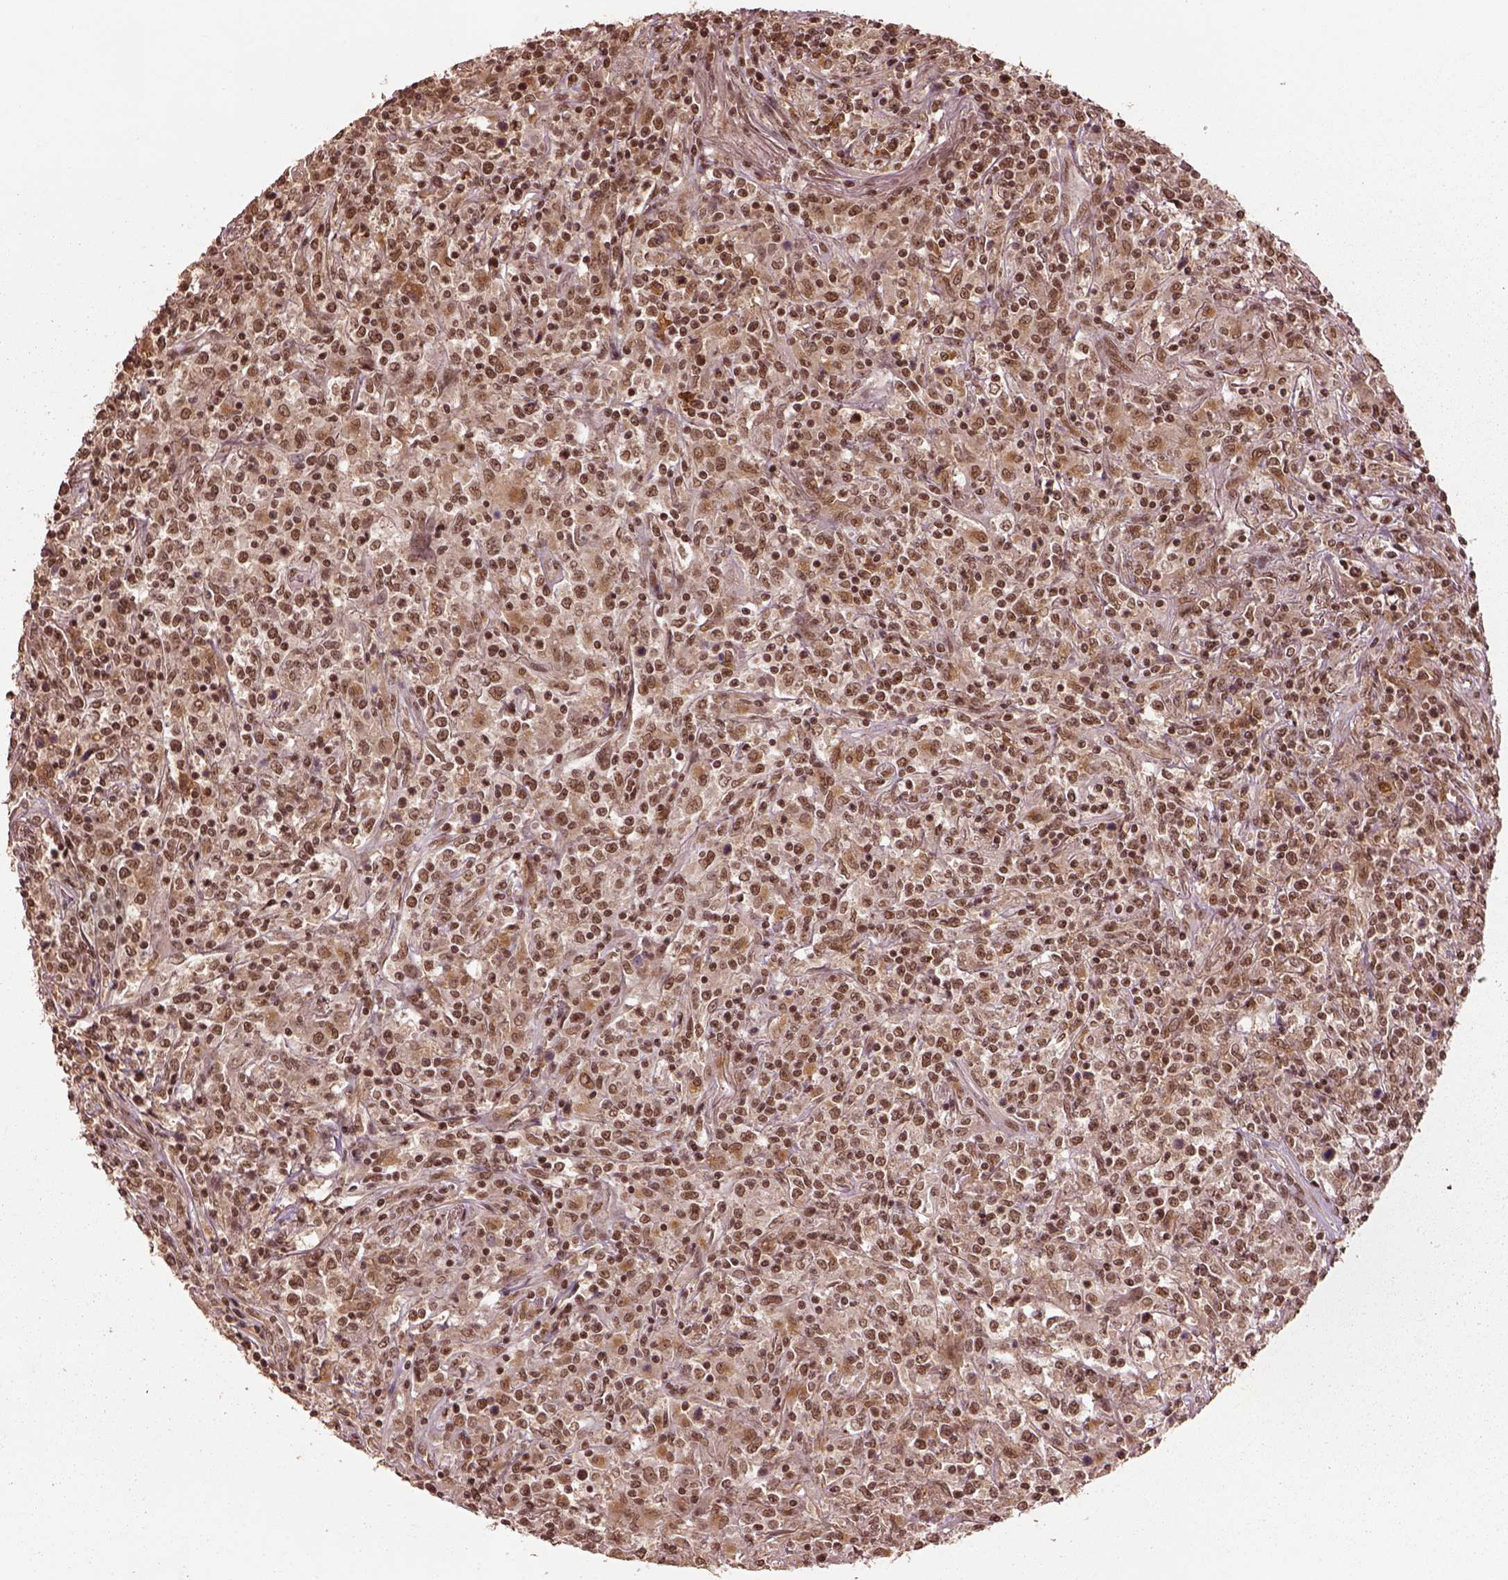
{"staining": {"intensity": "moderate", "quantity": ">75%", "location": "nuclear"}, "tissue": "lymphoma", "cell_type": "Tumor cells", "image_type": "cancer", "snomed": [{"axis": "morphology", "description": "Malignant lymphoma, non-Hodgkin's type, High grade"}, {"axis": "topography", "description": "Lung"}], "caption": "Lymphoma stained for a protein (brown) exhibits moderate nuclear positive expression in approximately >75% of tumor cells.", "gene": "BRD9", "patient": {"sex": "male", "age": 79}}